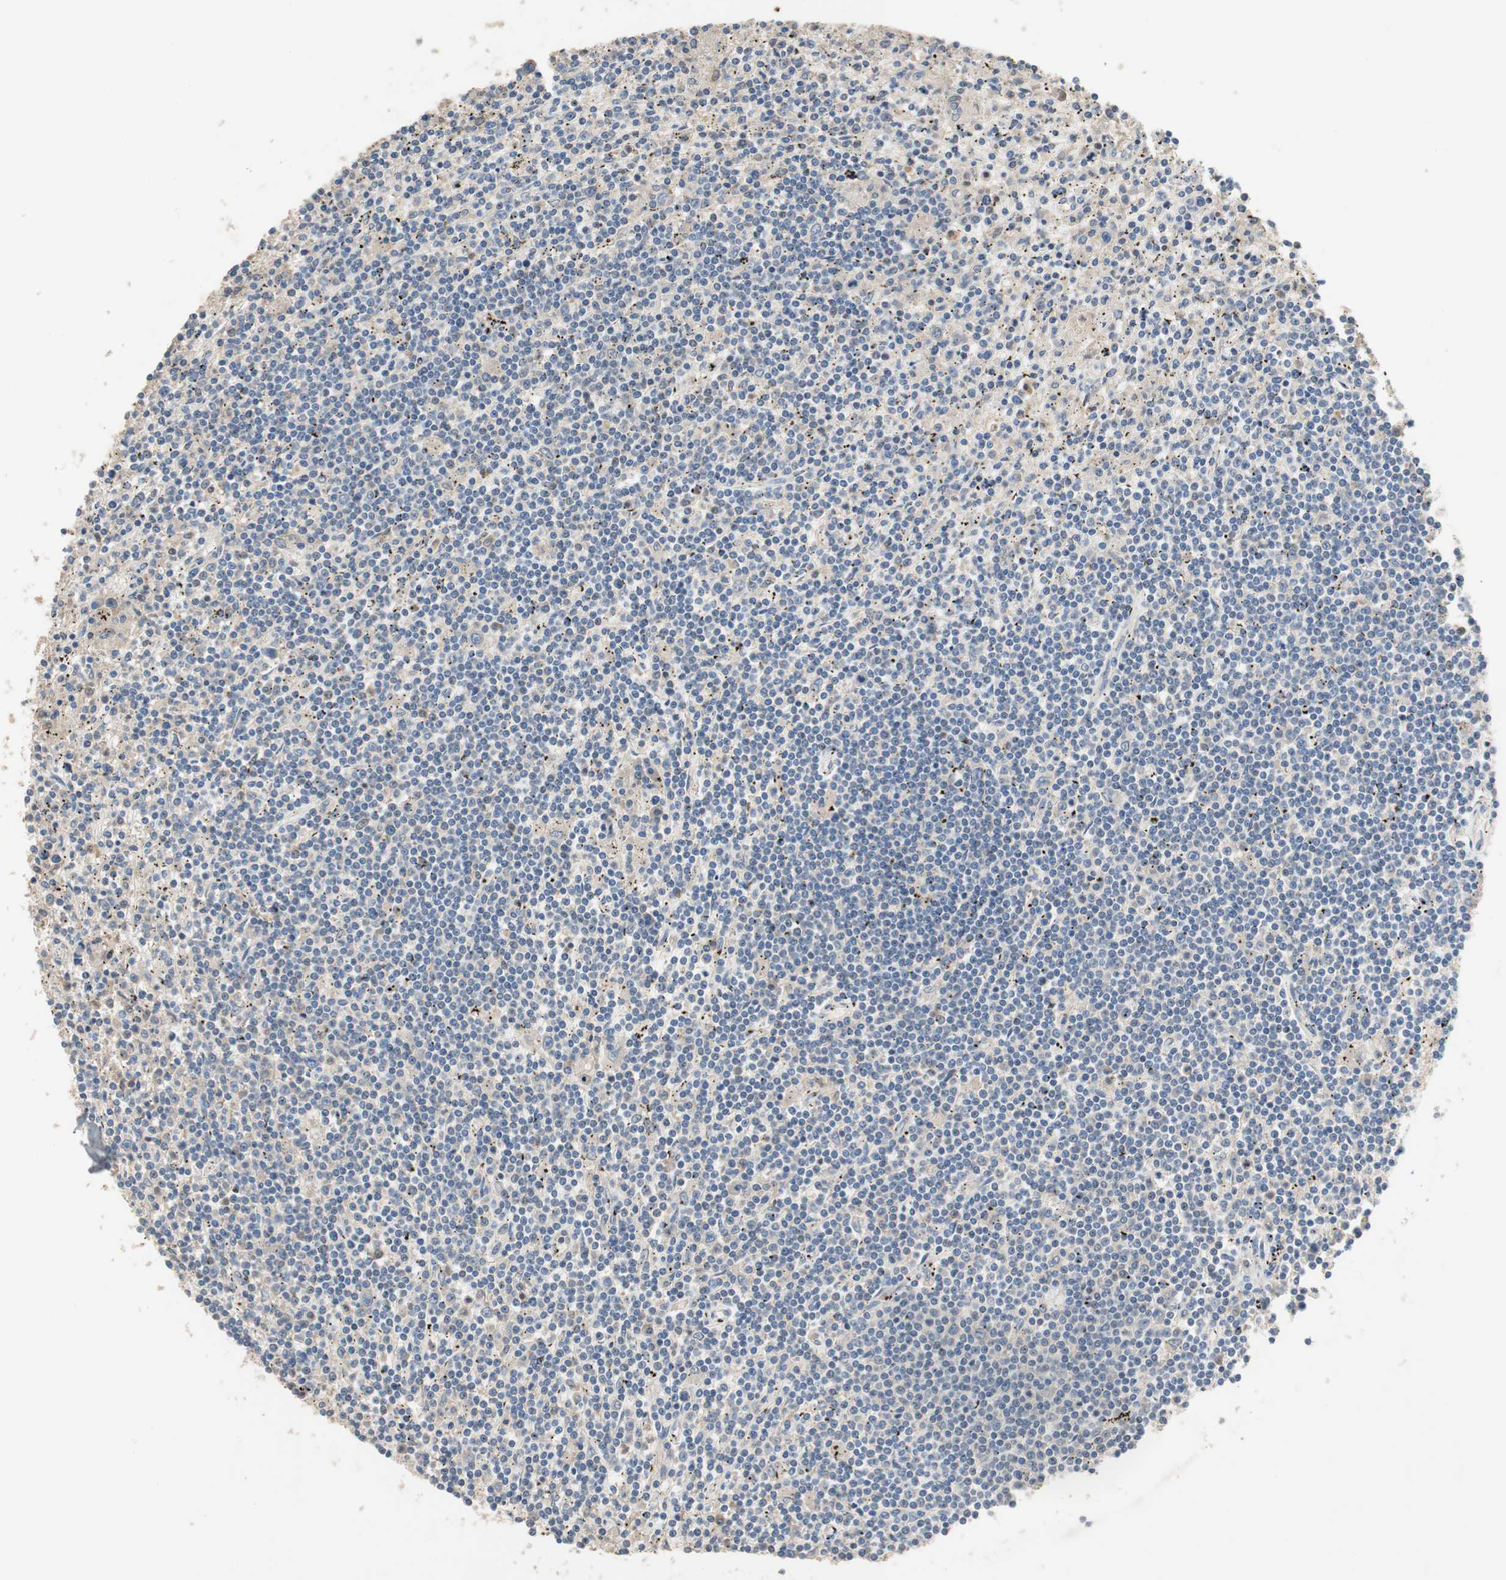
{"staining": {"intensity": "negative", "quantity": "none", "location": "none"}, "tissue": "lymphoma", "cell_type": "Tumor cells", "image_type": "cancer", "snomed": [{"axis": "morphology", "description": "Malignant lymphoma, non-Hodgkin's type, Low grade"}, {"axis": "topography", "description": "Spleen"}], "caption": "The photomicrograph demonstrates no significant staining in tumor cells of malignant lymphoma, non-Hodgkin's type (low-grade).", "gene": "ADAP1", "patient": {"sex": "male", "age": 76}}